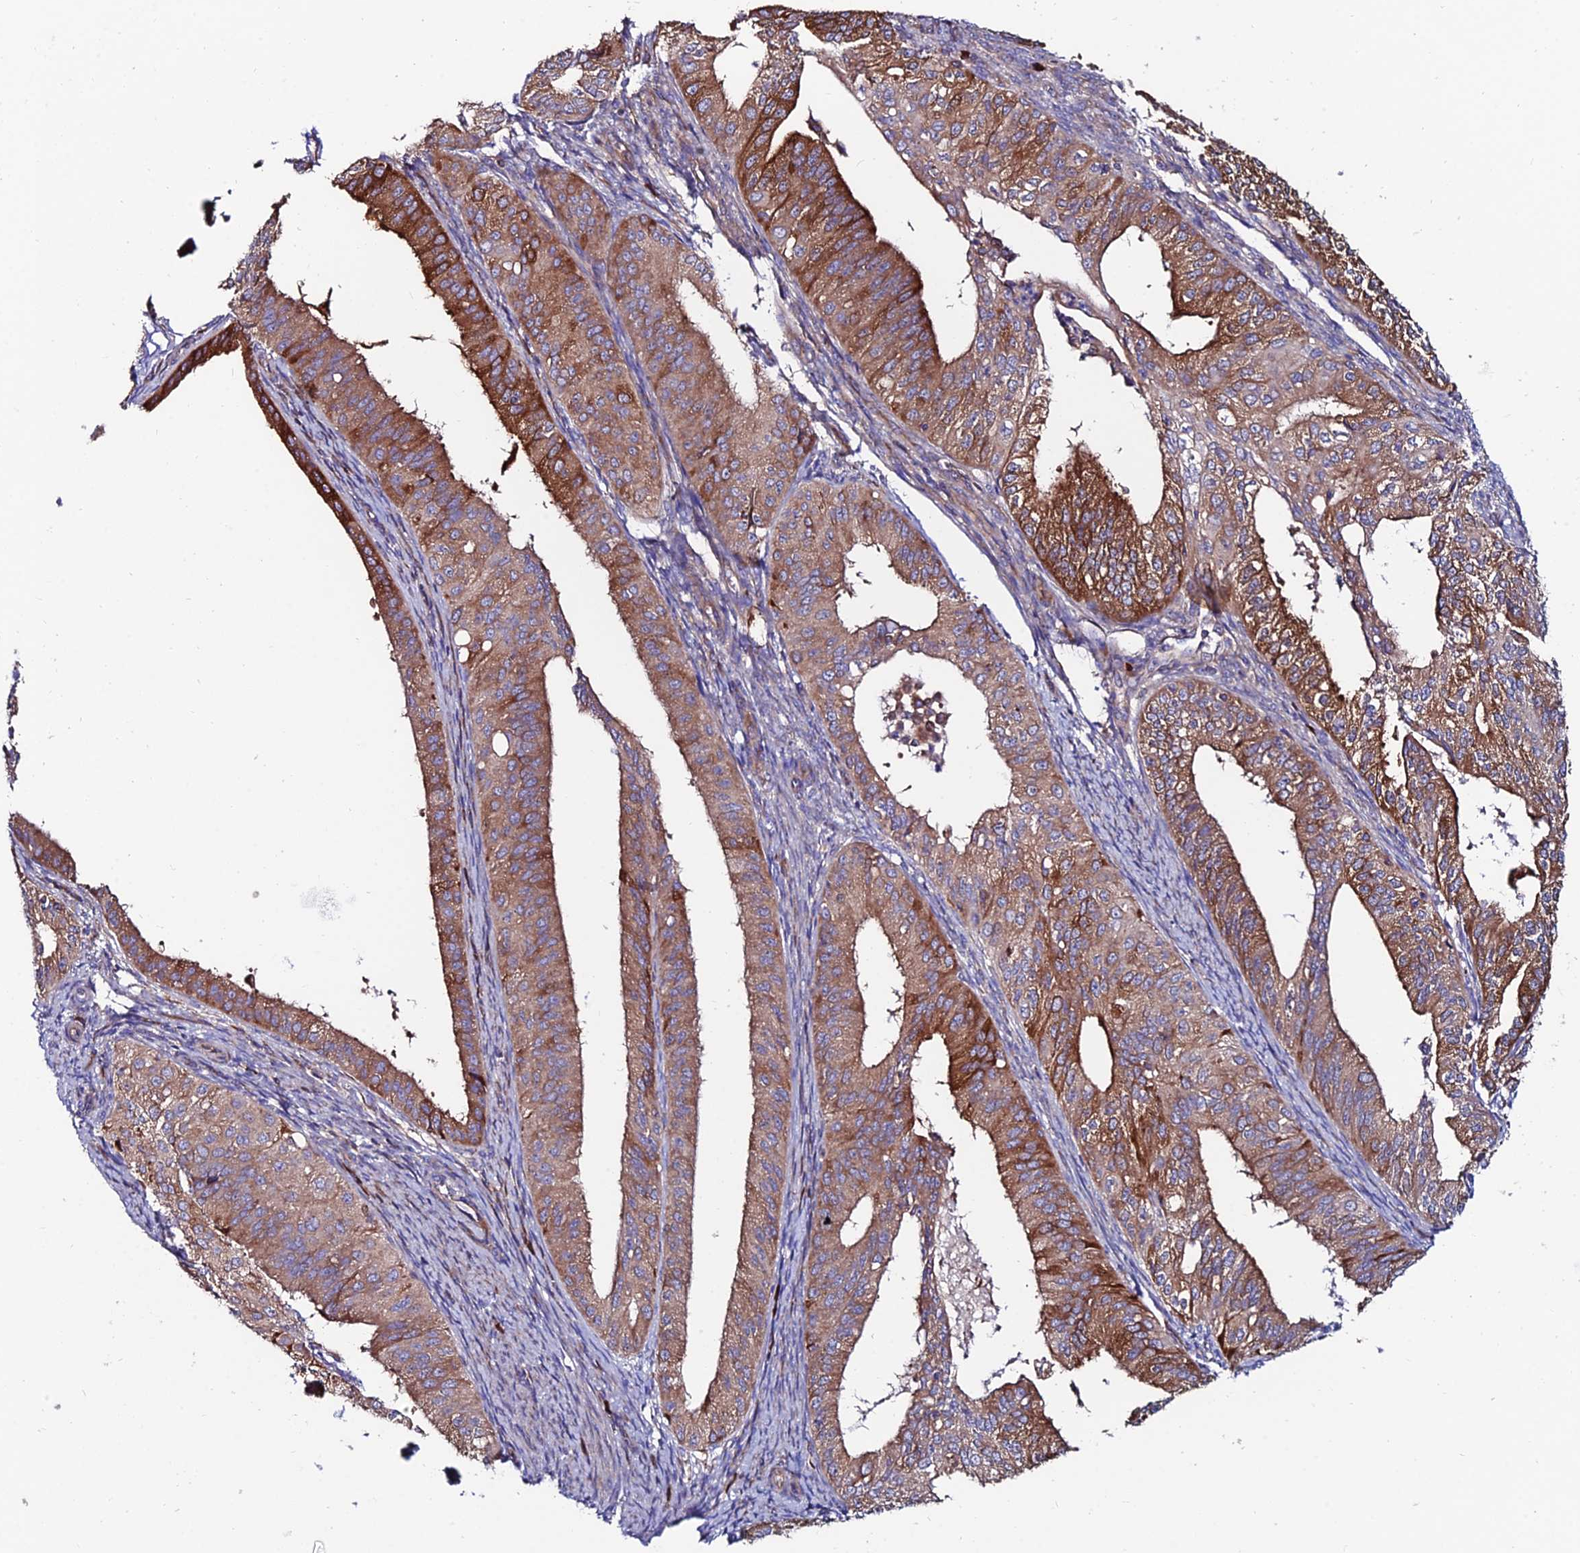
{"staining": {"intensity": "strong", "quantity": ">75%", "location": "cytoplasmic/membranous"}, "tissue": "endometrial cancer", "cell_type": "Tumor cells", "image_type": "cancer", "snomed": [{"axis": "morphology", "description": "Adenocarcinoma, NOS"}, {"axis": "topography", "description": "Endometrium"}], "caption": "Protein staining demonstrates strong cytoplasmic/membranous expression in approximately >75% of tumor cells in endometrial cancer.", "gene": "EIF3K", "patient": {"sex": "female", "age": 50}}